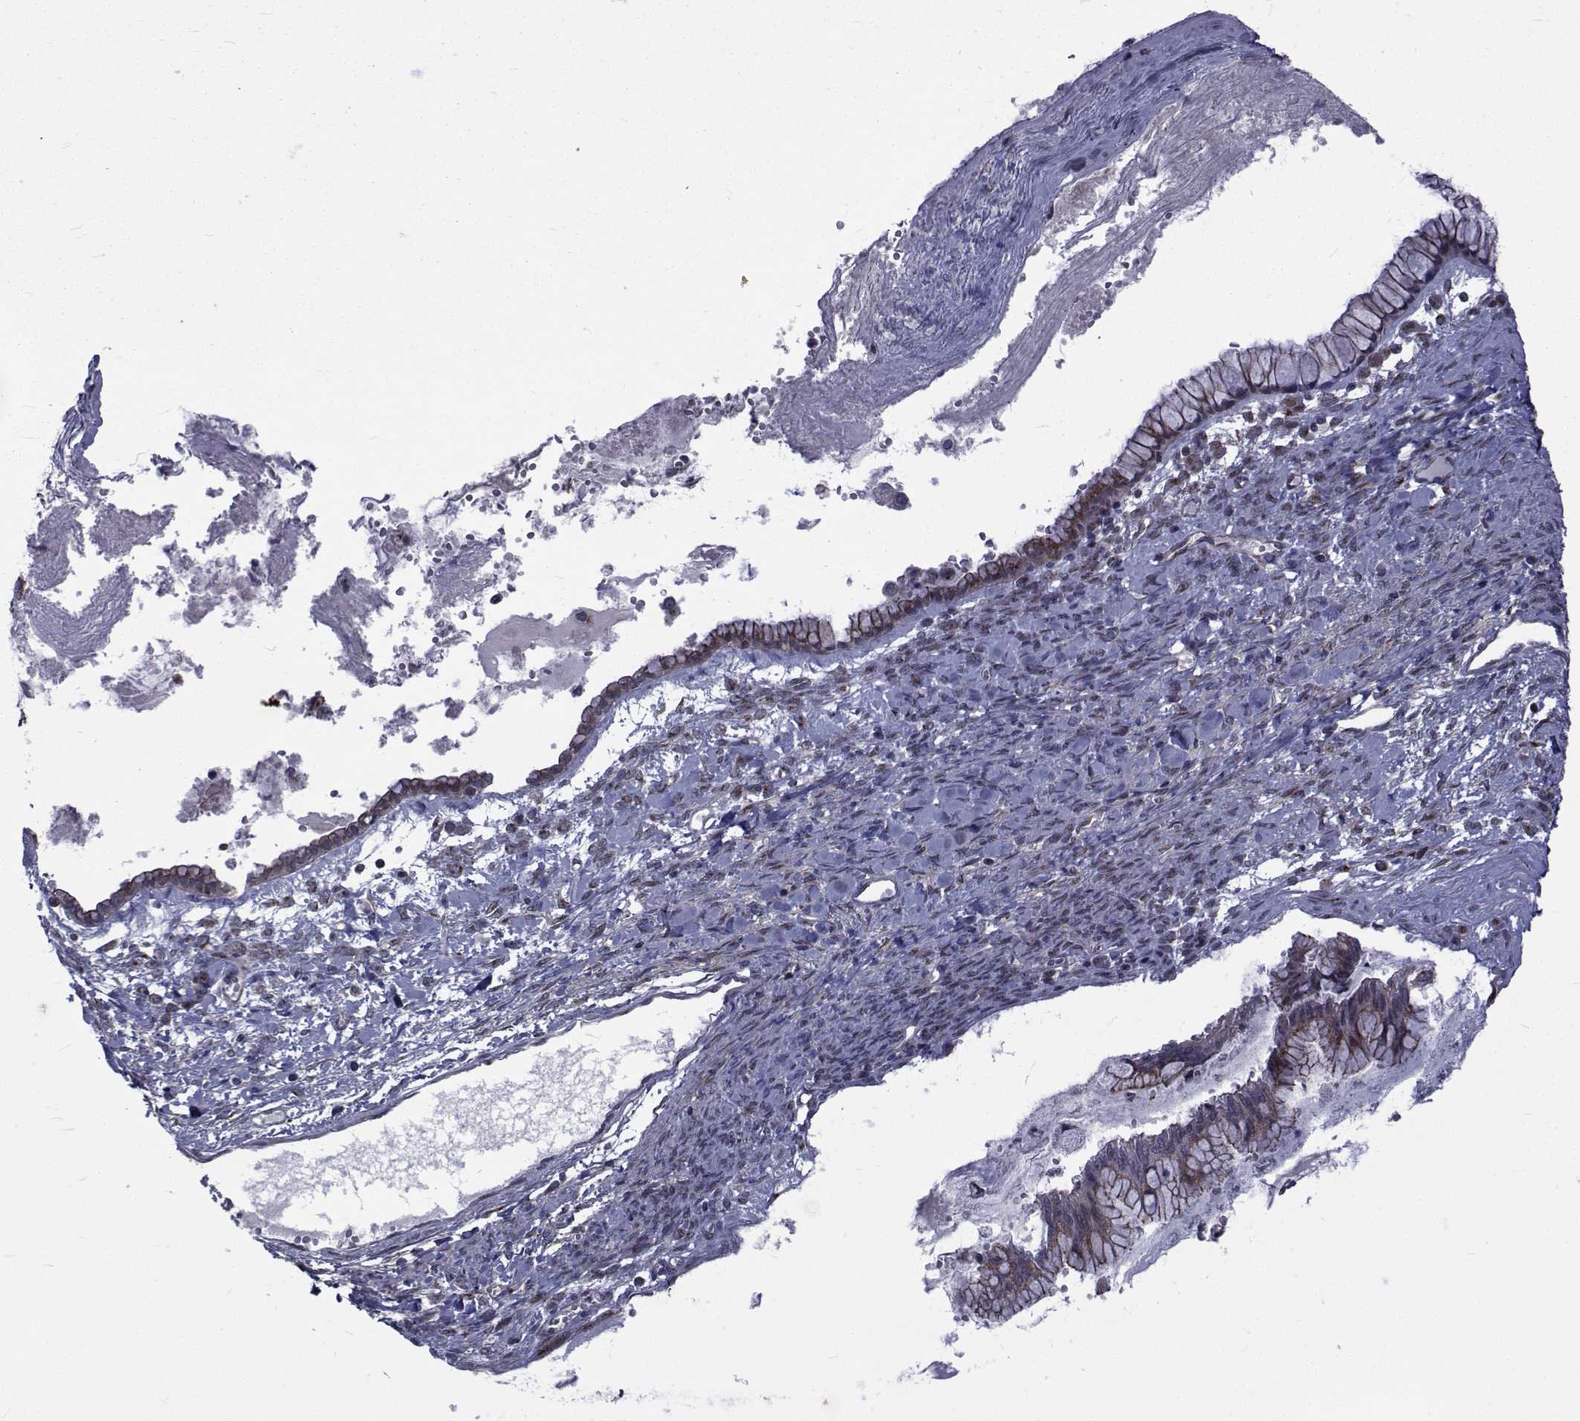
{"staining": {"intensity": "moderate", "quantity": "<25%", "location": "cytoplasmic/membranous"}, "tissue": "ovarian cancer", "cell_type": "Tumor cells", "image_type": "cancer", "snomed": [{"axis": "morphology", "description": "Cystadenocarcinoma, mucinous, NOS"}, {"axis": "topography", "description": "Ovary"}], "caption": "Protein expression analysis of ovarian cancer (mucinous cystadenocarcinoma) reveals moderate cytoplasmic/membranous expression in approximately <25% of tumor cells.", "gene": "ATP6V1C2", "patient": {"sex": "female", "age": 67}}